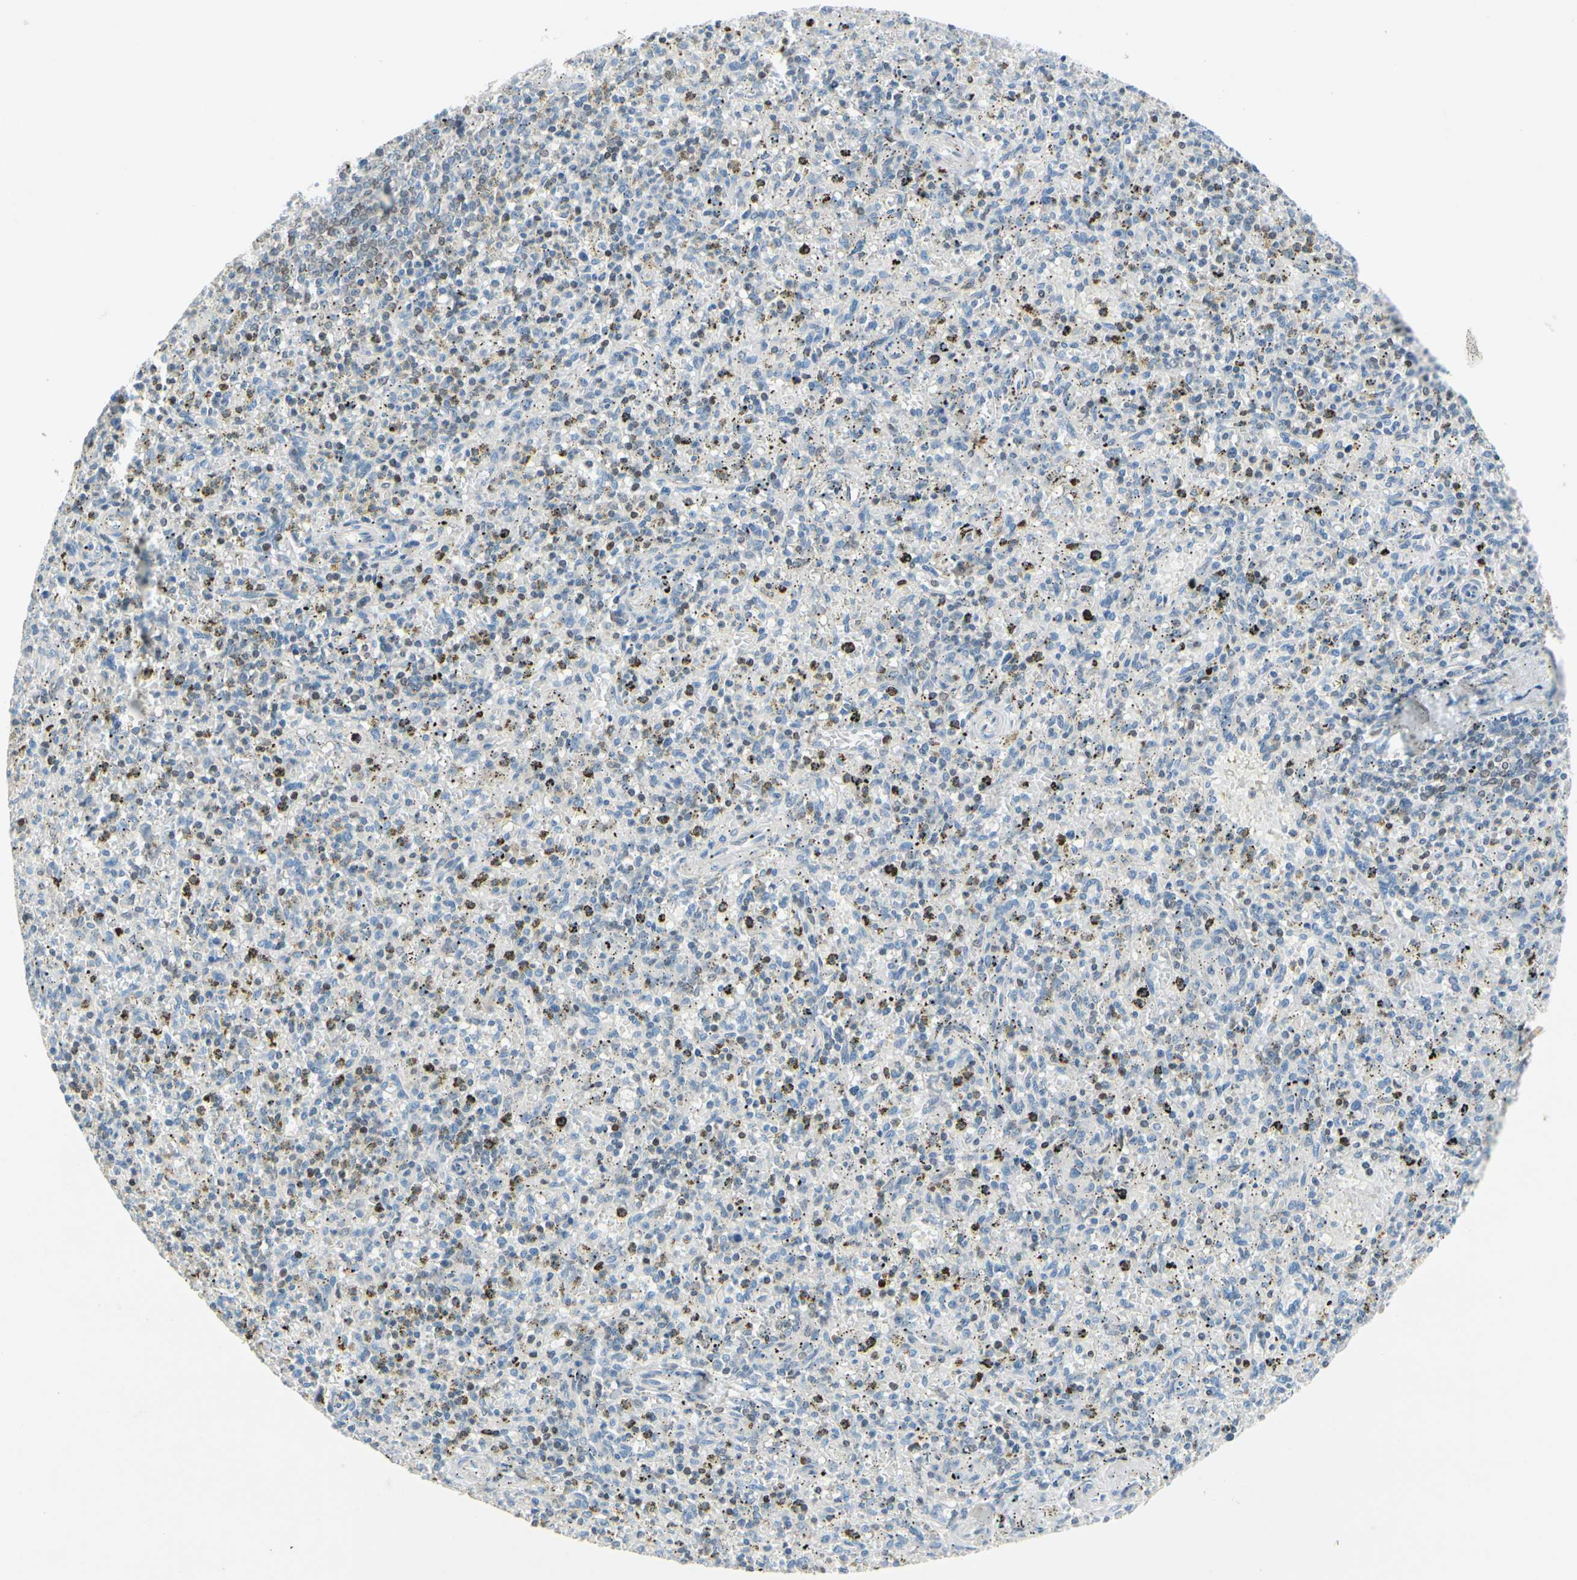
{"staining": {"intensity": "moderate", "quantity": "<25%", "location": "nuclear"}, "tissue": "spleen", "cell_type": "Cells in red pulp", "image_type": "normal", "snomed": [{"axis": "morphology", "description": "Normal tissue, NOS"}, {"axis": "topography", "description": "Spleen"}], "caption": "Immunohistochemical staining of benign human spleen exhibits moderate nuclear protein staining in about <25% of cells in red pulp. (Brightfield microscopy of DAB IHC at high magnification).", "gene": "ZNF132", "patient": {"sex": "male", "age": 72}}